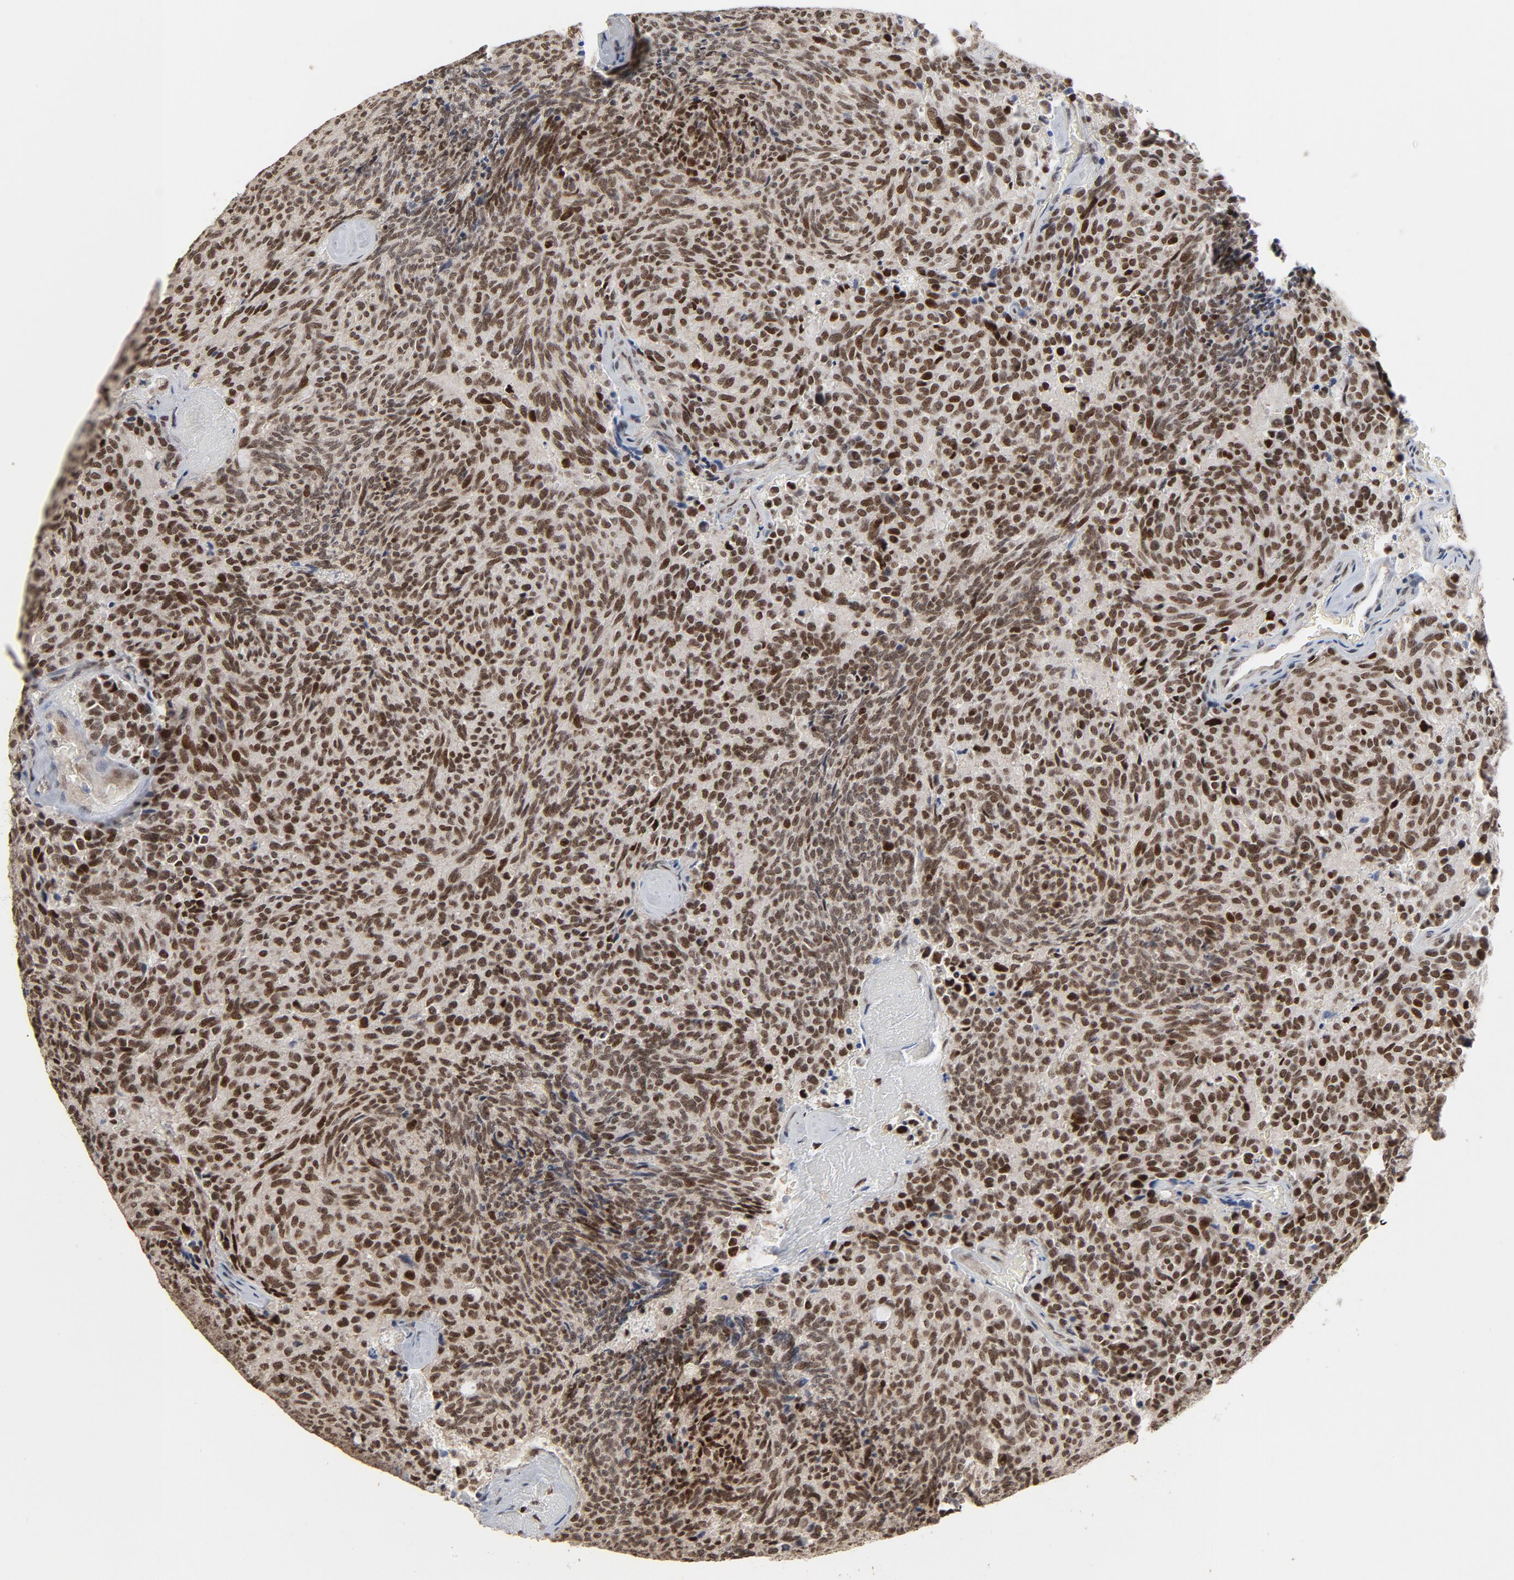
{"staining": {"intensity": "moderate", "quantity": ">75%", "location": "nuclear"}, "tissue": "carcinoid", "cell_type": "Tumor cells", "image_type": "cancer", "snomed": [{"axis": "morphology", "description": "Carcinoid, malignant, NOS"}, {"axis": "topography", "description": "Pancreas"}], "caption": "The image exhibits immunohistochemical staining of malignant carcinoid. There is moderate nuclear staining is present in about >75% of tumor cells. (Brightfield microscopy of DAB IHC at high magnification).", "gene": "TP53RK", "patient": {"sex": "female", "age": 54}}